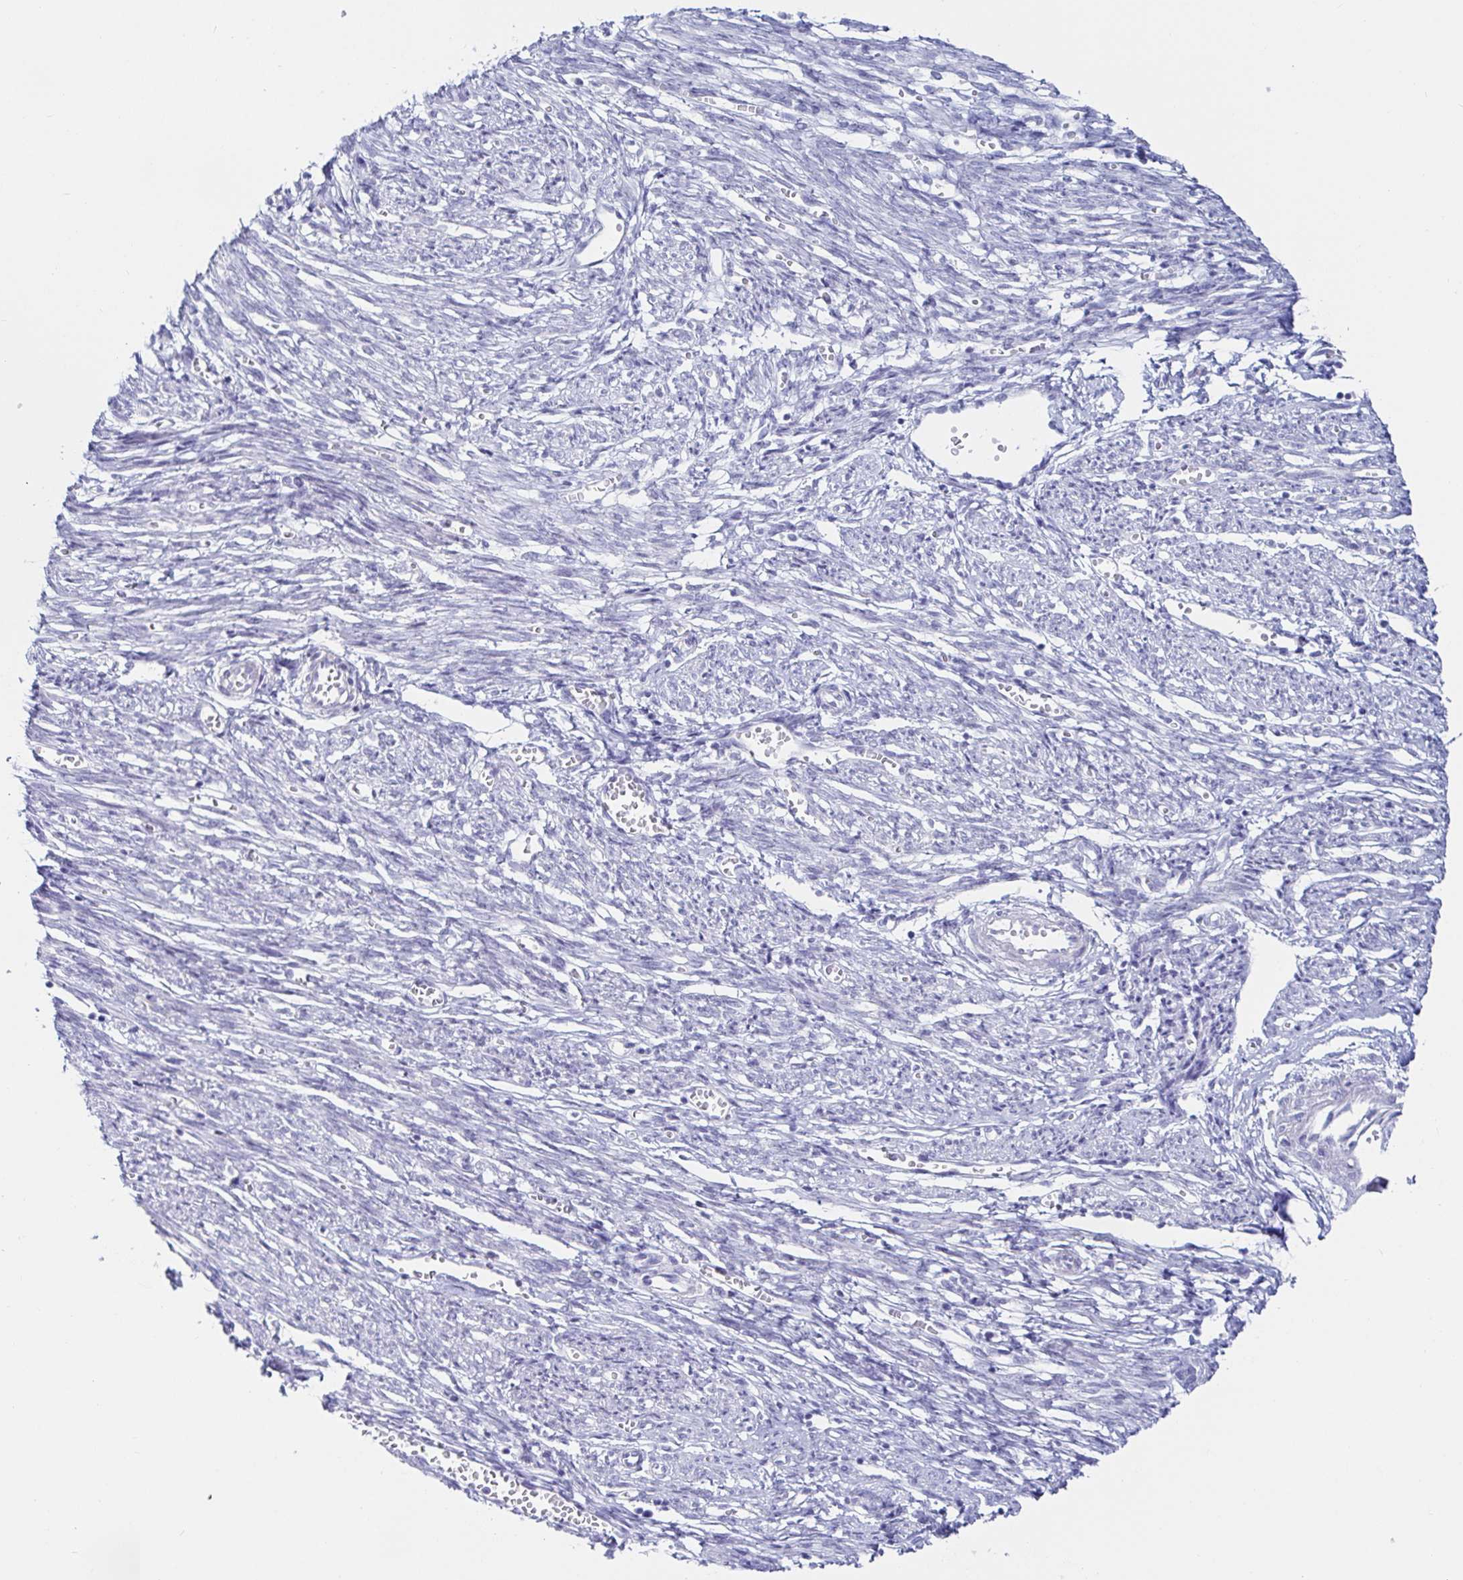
{"staining": {"intensity": "negative", "quantity": "none", "location": "none"}, "tissue": "endometrial cancer", "cell_type": "Tumor cells", "image_type": "cancer", "snomed": [{"axis": "morphology", "description": "Adenocarcinoma, NOS"}, {"axis": "topography", "description": "Endometrium"}], "caption": "The image displays no significant expression in tumor cells of endometrial cancer (adenocarcinoma). (Immunohistochemistry, brightfield microscopy, high magnification).", "gene": "OR10K1", "patient": {"sex": "female", "age": 65}}